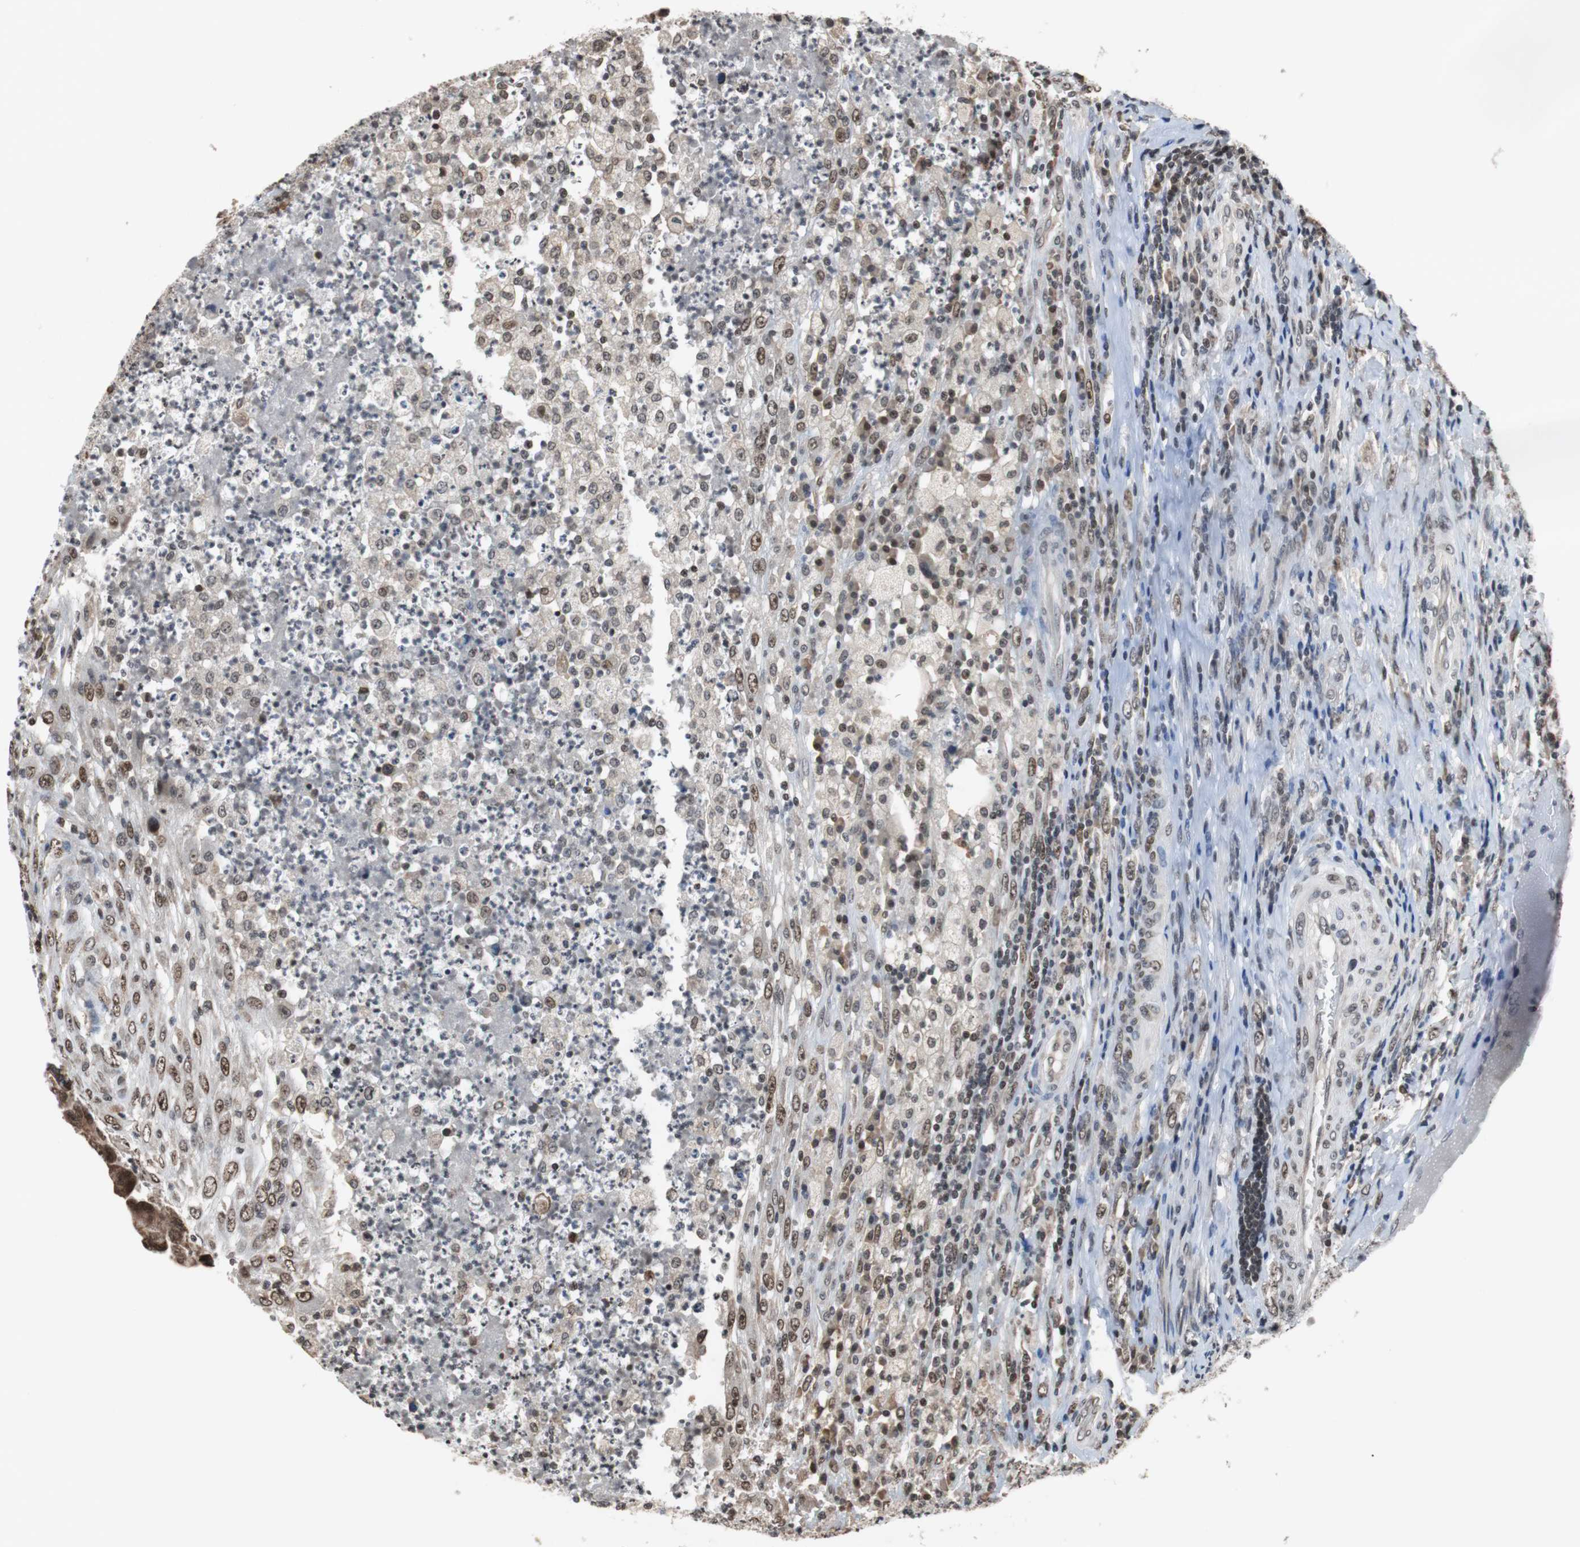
{"staining": {"intensity": "moderate", "quantity": ">75%", "location": "cytoplasmic/membranous,nuclear"}, "tissue": "testis cancer", "cell_type": "Tumor cells", "image_type": "cancer", "snomed": [{"axis": "morphology", "description": "Necrosis, NOS"}, {"axis": "morphology", "description": "Carcinoma, Embryonal, NOS"}, {"axis": "topography", "description": "Testis"}], "caption": "Moderate cytoplasmic/membranous and nuclear protein positivity is present in approximately >75% of tumor cells in testis cancer.", "gene": "REST", "patient": {"sex": "male", "age": 19}}